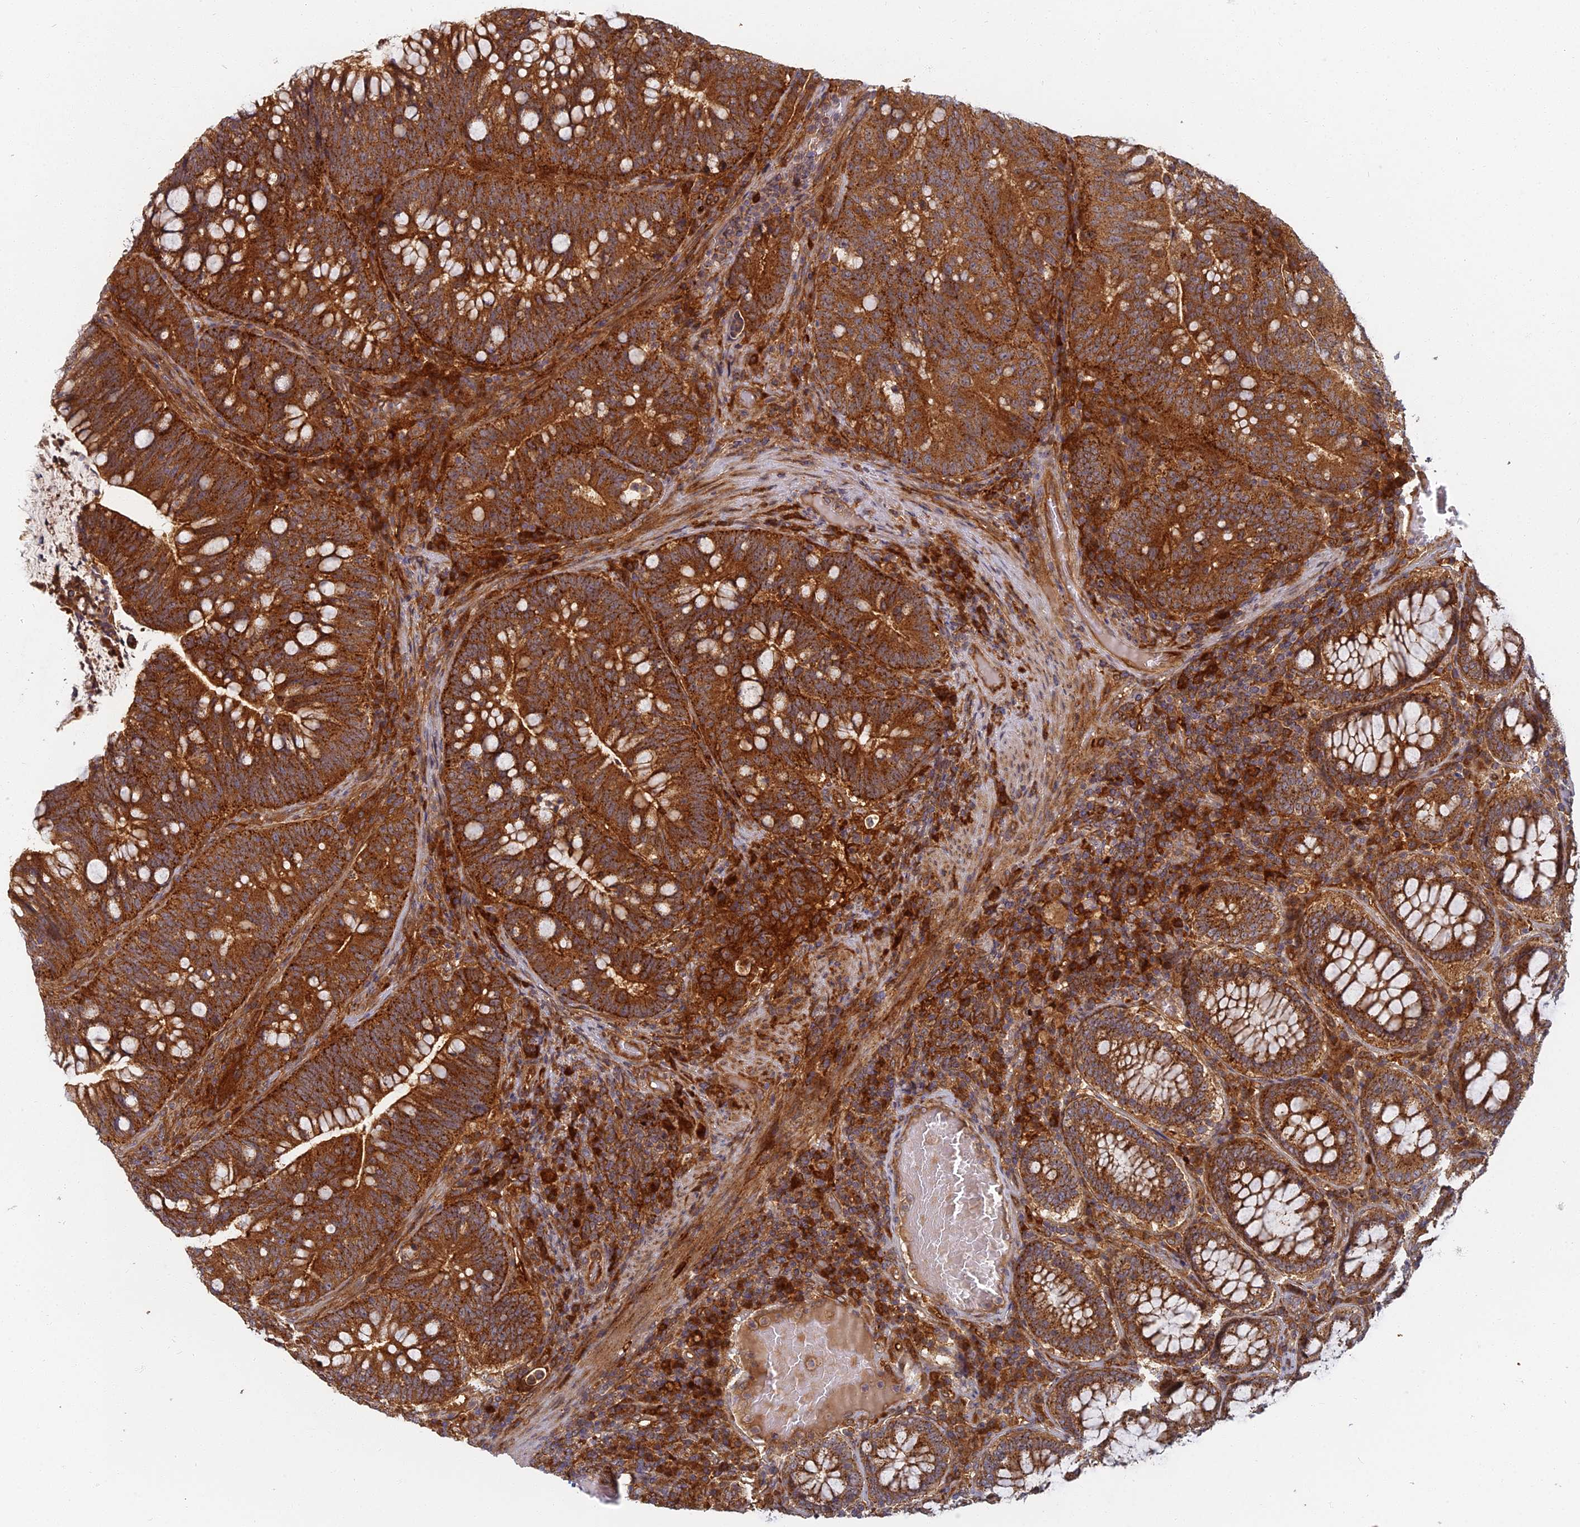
{"staining": {"intensity": "strong", "quantity": ">75%", "location": "cytoplasmic/membranous"}, "tissue": "colorectal cancer", "cell_type": "Tumor cells", "image_type": "cancer", "snomed": [{"axis": "morphology", "description": "Adenocarcinoma, NOS"}, {"axis": "topography", "description": "Colon"}], "caption": "A micrograph showing strong cytoplasmic/membranous positivity in about >75% of tumor cells in colorectal adenocarcinoma, as visualized by brown immunohistochemical staining.", "gene": "INO80D", "patient": {"sex": "female", "age": 66}}